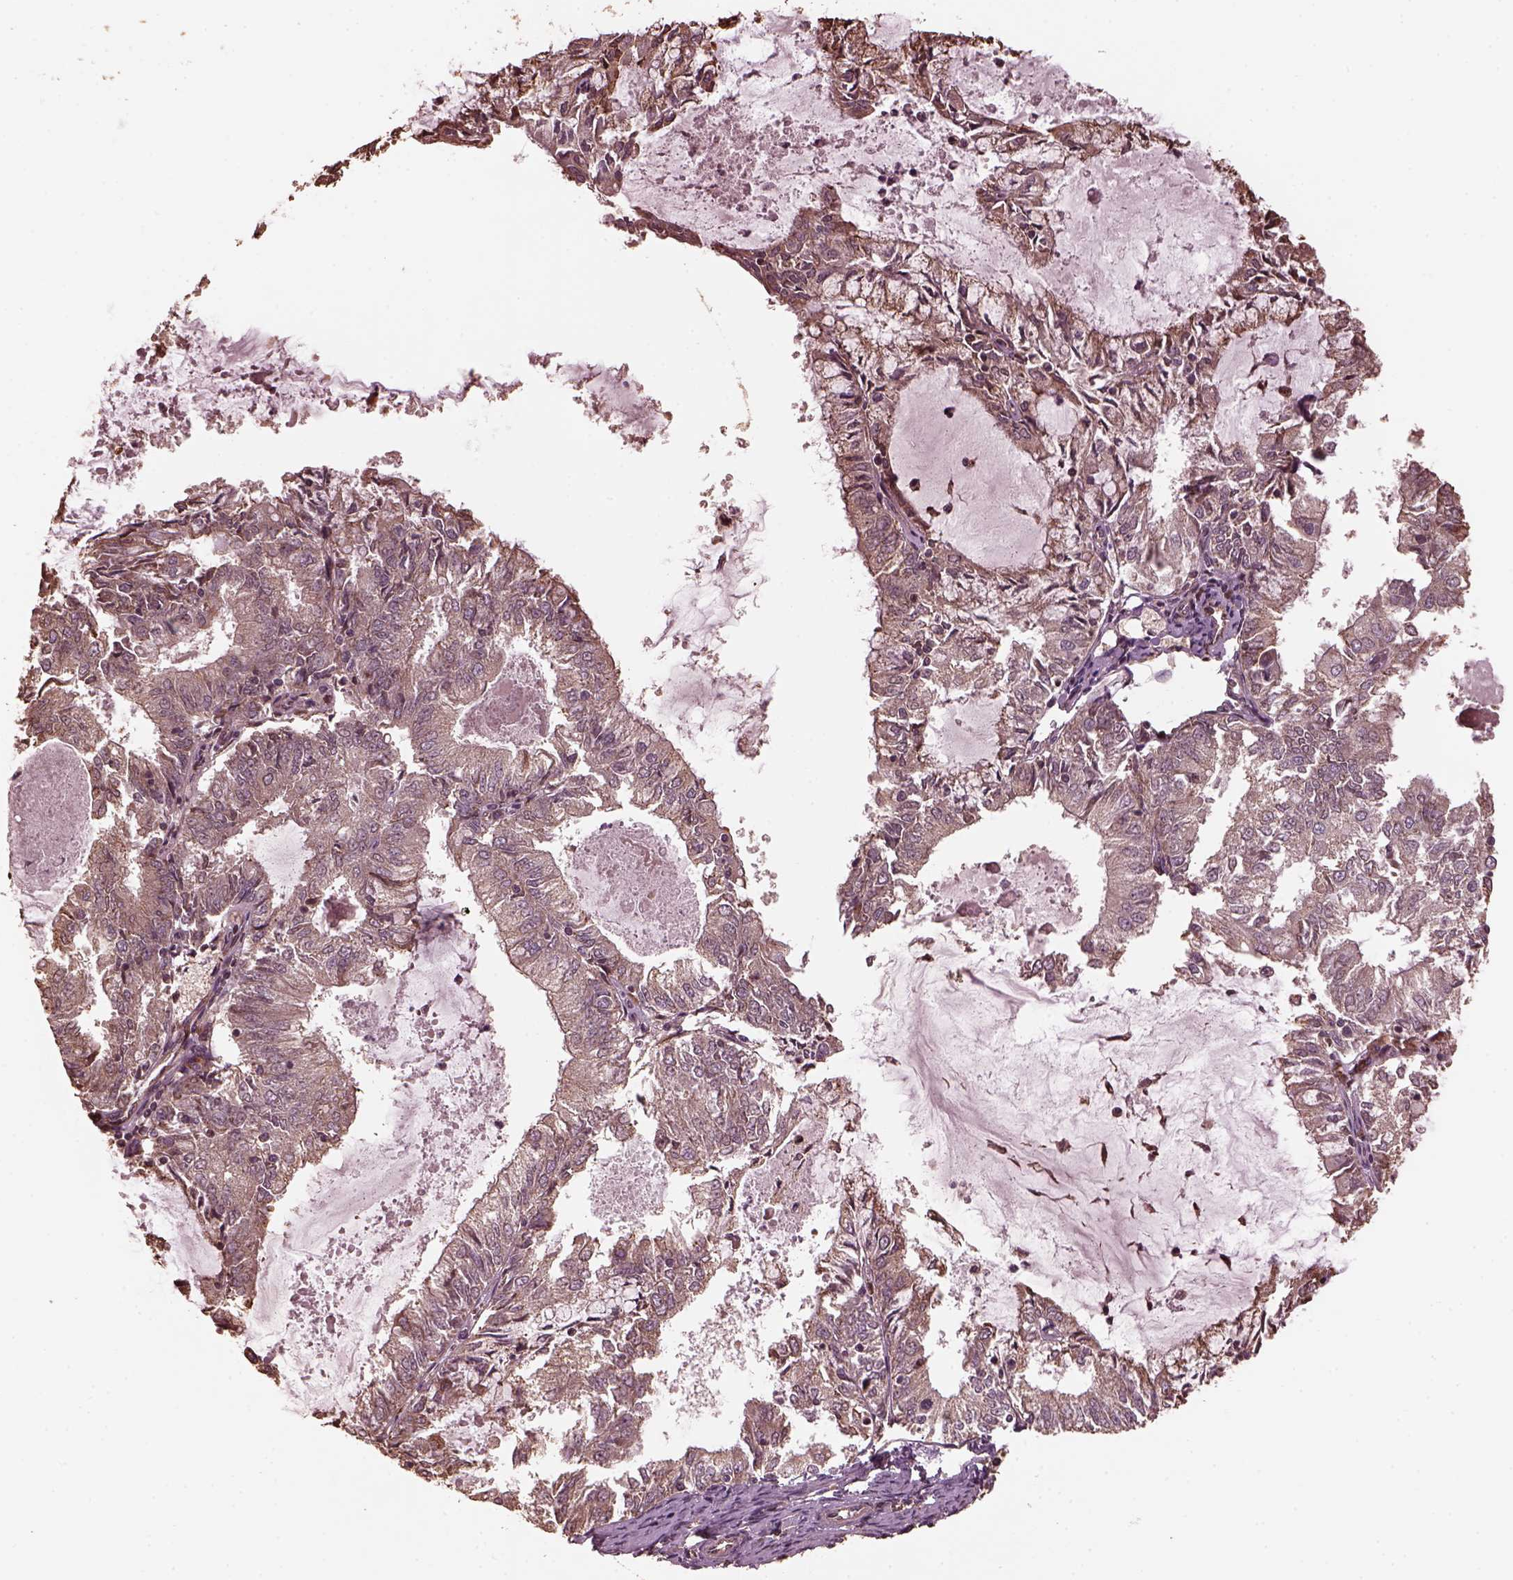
{"staining": {"intensity": "weak", "quantity": ">75%", "location": "cytoplasmic/membranous"}, "tissue": "endometrial cancer", "cell_type": "Tumor cells", "image_type": "cancer", "snomed": [{"axis": "morphology", "description": "Adenocarcinoma, NOS"}, {"axis": "topography", "description": "Endometrium"}], "caption": "Immunohistochemical staining of human endometrial adenocarcinoma displays low levels of weak cytoplasmic/membranous positivity in about >75% of tumor cells.", "gene": "ZNF292", "patient": {"sex": "female", "age": 57}}